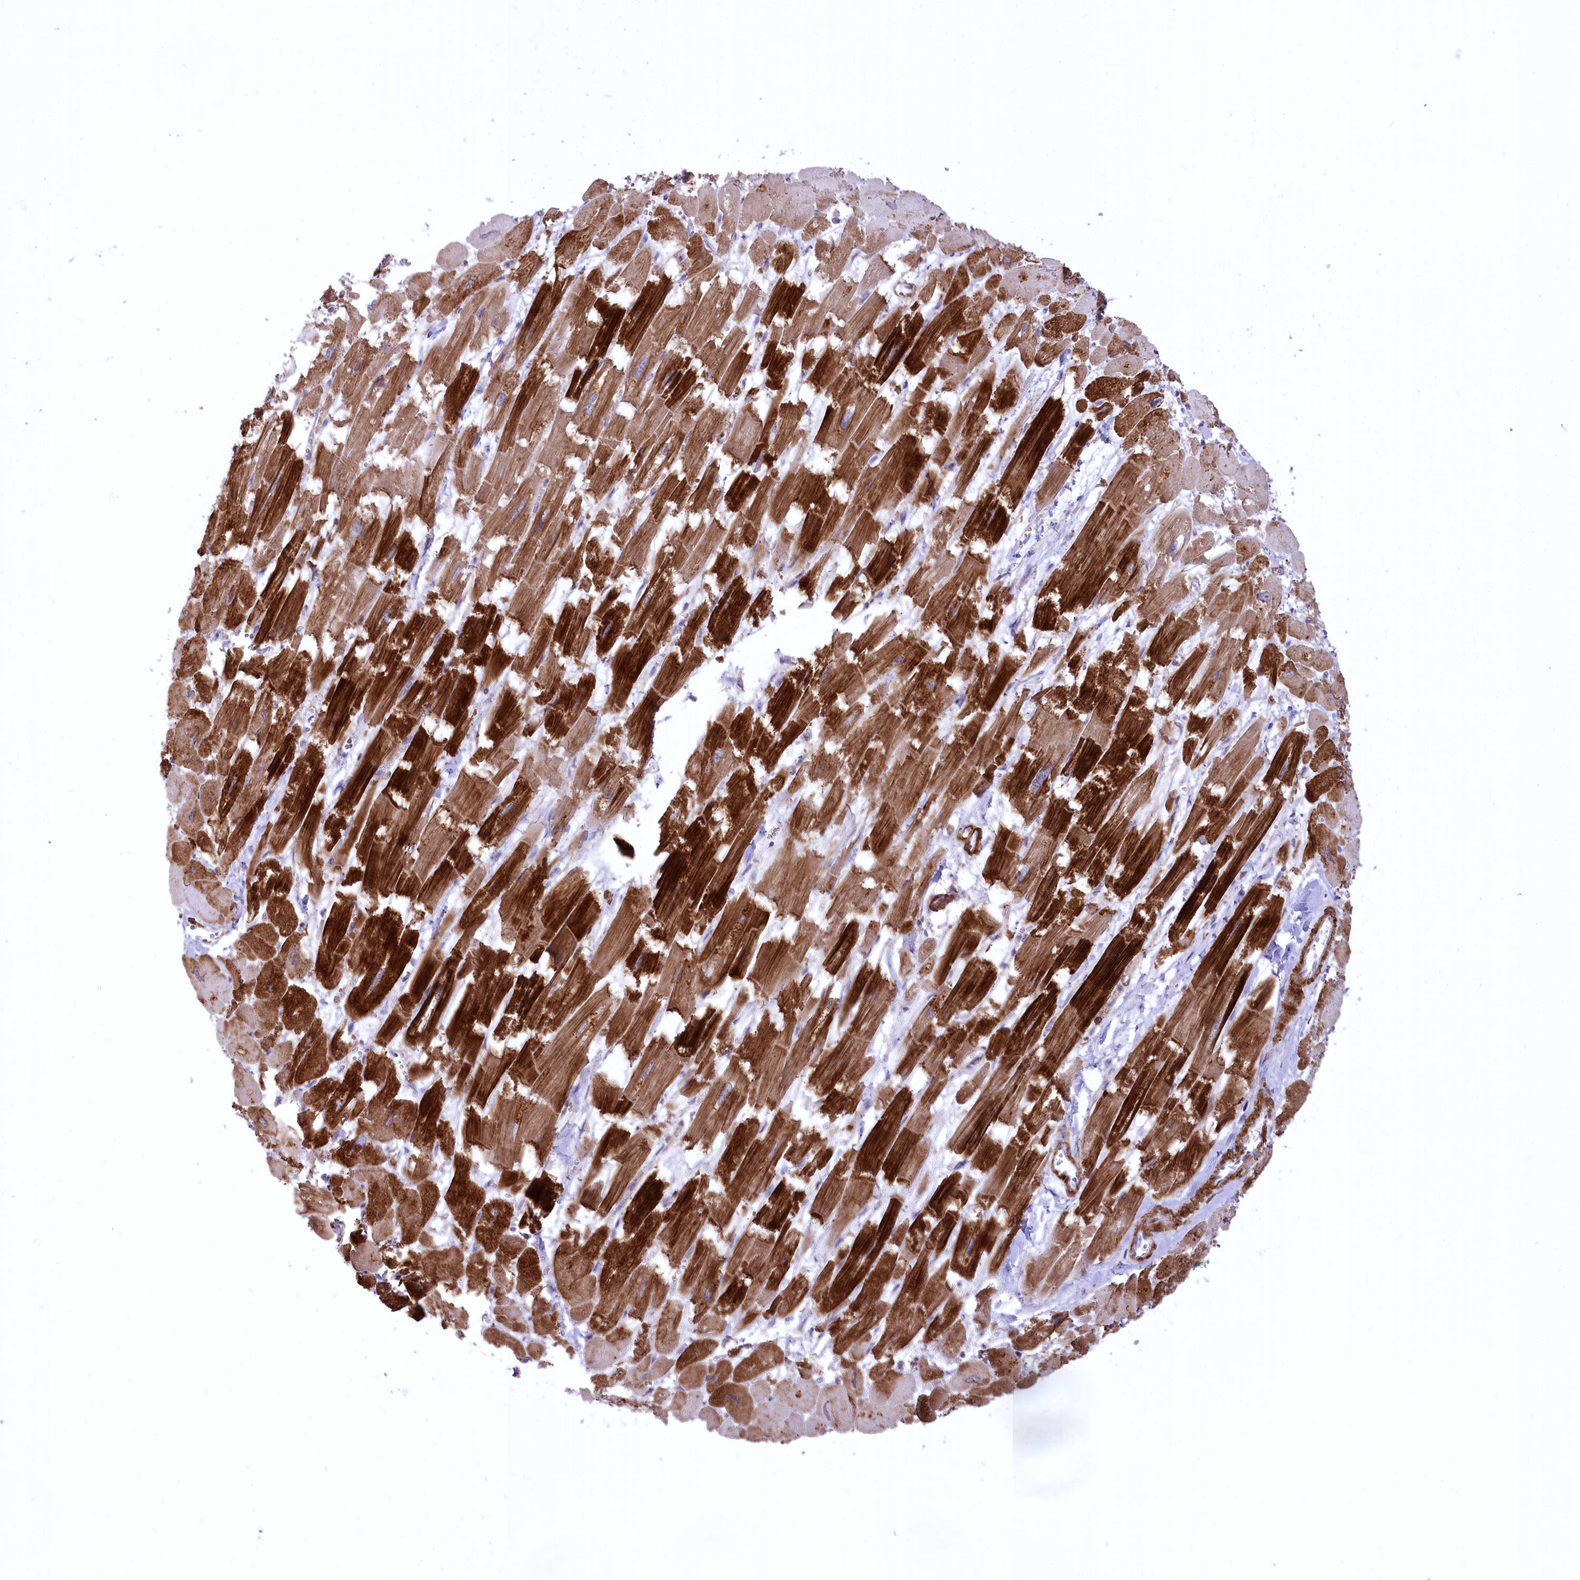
{"staining": {"intensity": "strong", "quantity": ">75%", "location": "cytoplasmic/membranous"}, "tissue": "heart muscle", "cell_type": "Cardiomyocytes", "image_type": "normal", "snomed": [{"axis": "morphology", "description": "Normal tissue, NOS"}, {"axis": "topography", "description": "Heart"}], "caption": "High-power microscopy captured an IHC photomicrograph of benign heart muscle, revealing strong cytoplasmic/membranous positivity in approximately >75% of cardiomyocytes.", "gene": "SYNPO2", "patient": {"sex": "male", "age": 54}}